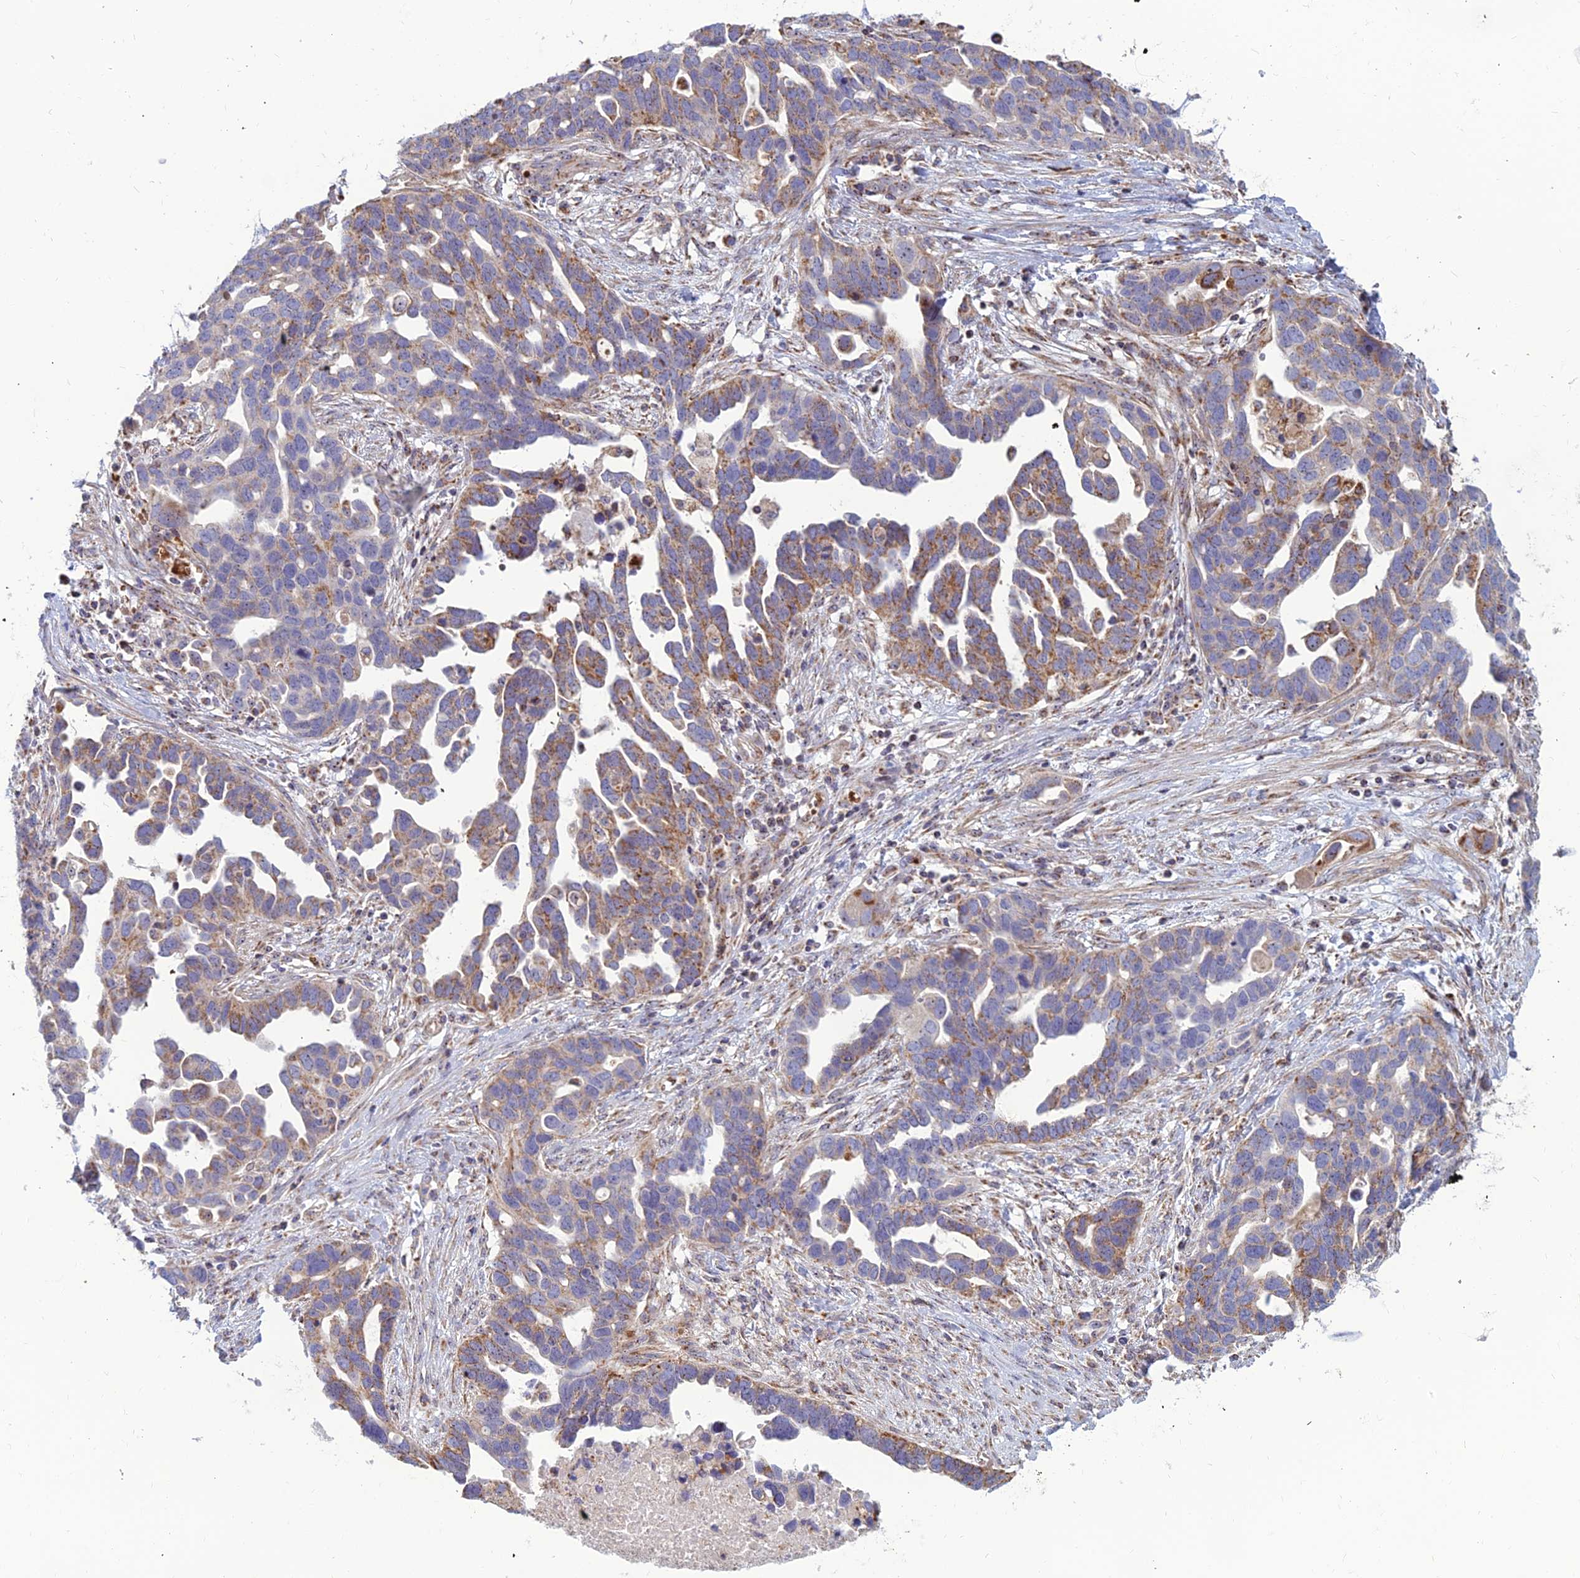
{"staining": {"intensity": "moderate", "quantity": ">75%", "location": "cytoplasmic/membranous"}, "tissue": "ovarian cancer", "cell_type": "Tumor cells", "image_type": "cancer", "snomed": [{"axis": "morphology", "description": "Cystadenocarcinoma, serous, NOS"}, {"axis": "topography", "description": "Ovary"}], "caption": "A brown stain labels moderate cytoplasmic/membranous positivity of a protein in human serous cystadenocarcinoma (ovarian) tumor cells.", "gene": "SLC35F4", "patient": {"sex": "female", "age": 54}}